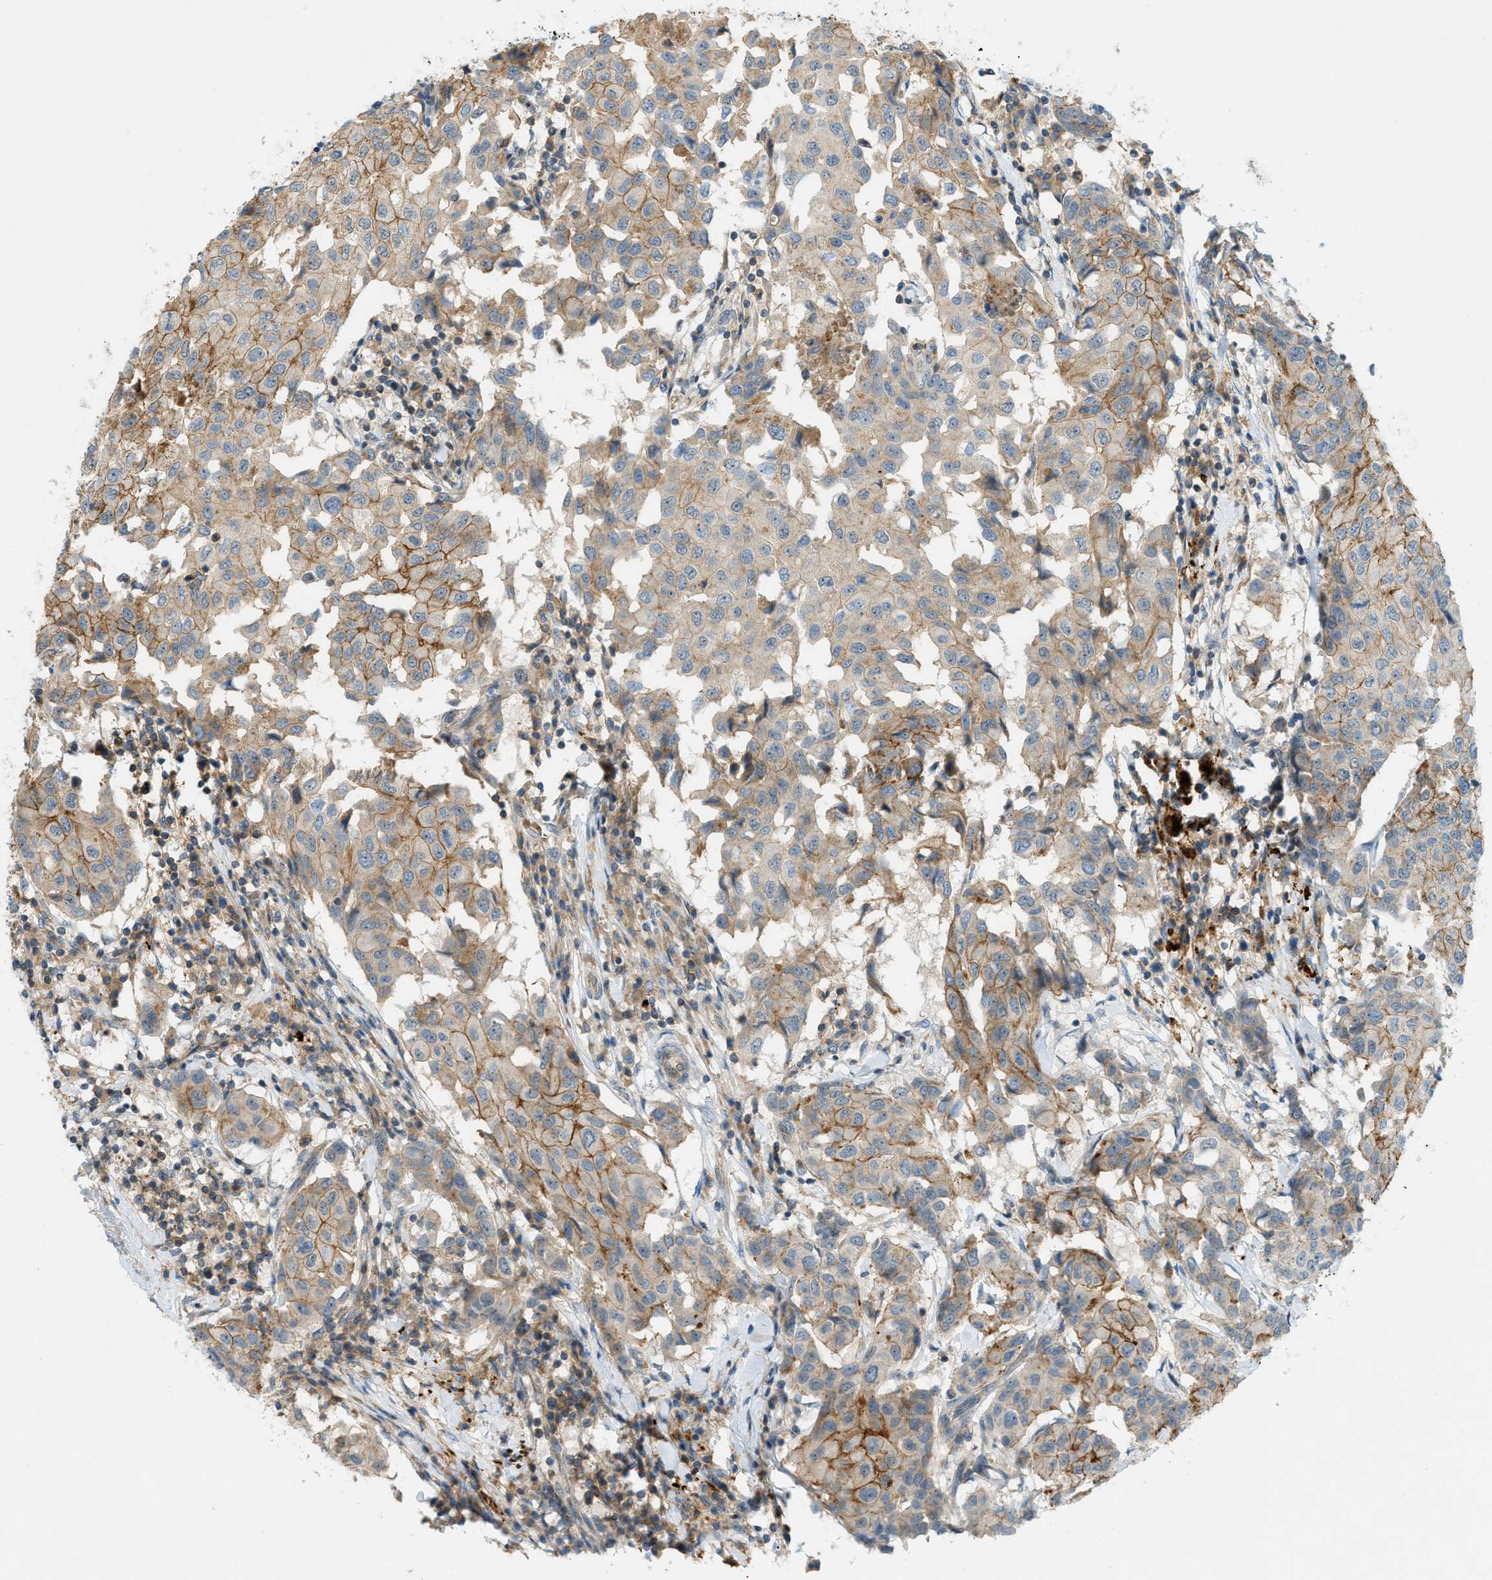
{"staining": {"intensity": "moderate", "quantity": ">75%", "location": "cytoplasmic/membranous"}, "tissue": "breast cancer", "cell_type": "Tumor cells", "image_type": "cancer", "snomed": [{"axis": "morphology", "description": "Duct carcinoma"}, {"axis": "topography", "description": "Breast"}], "caption": "A brown stain labels moderate cytoplasmic/membranous positivity of a protein in human breast cancer tumor cells.", "gene": "GRK6", "patient": {"sex": "female", "age": 80}}